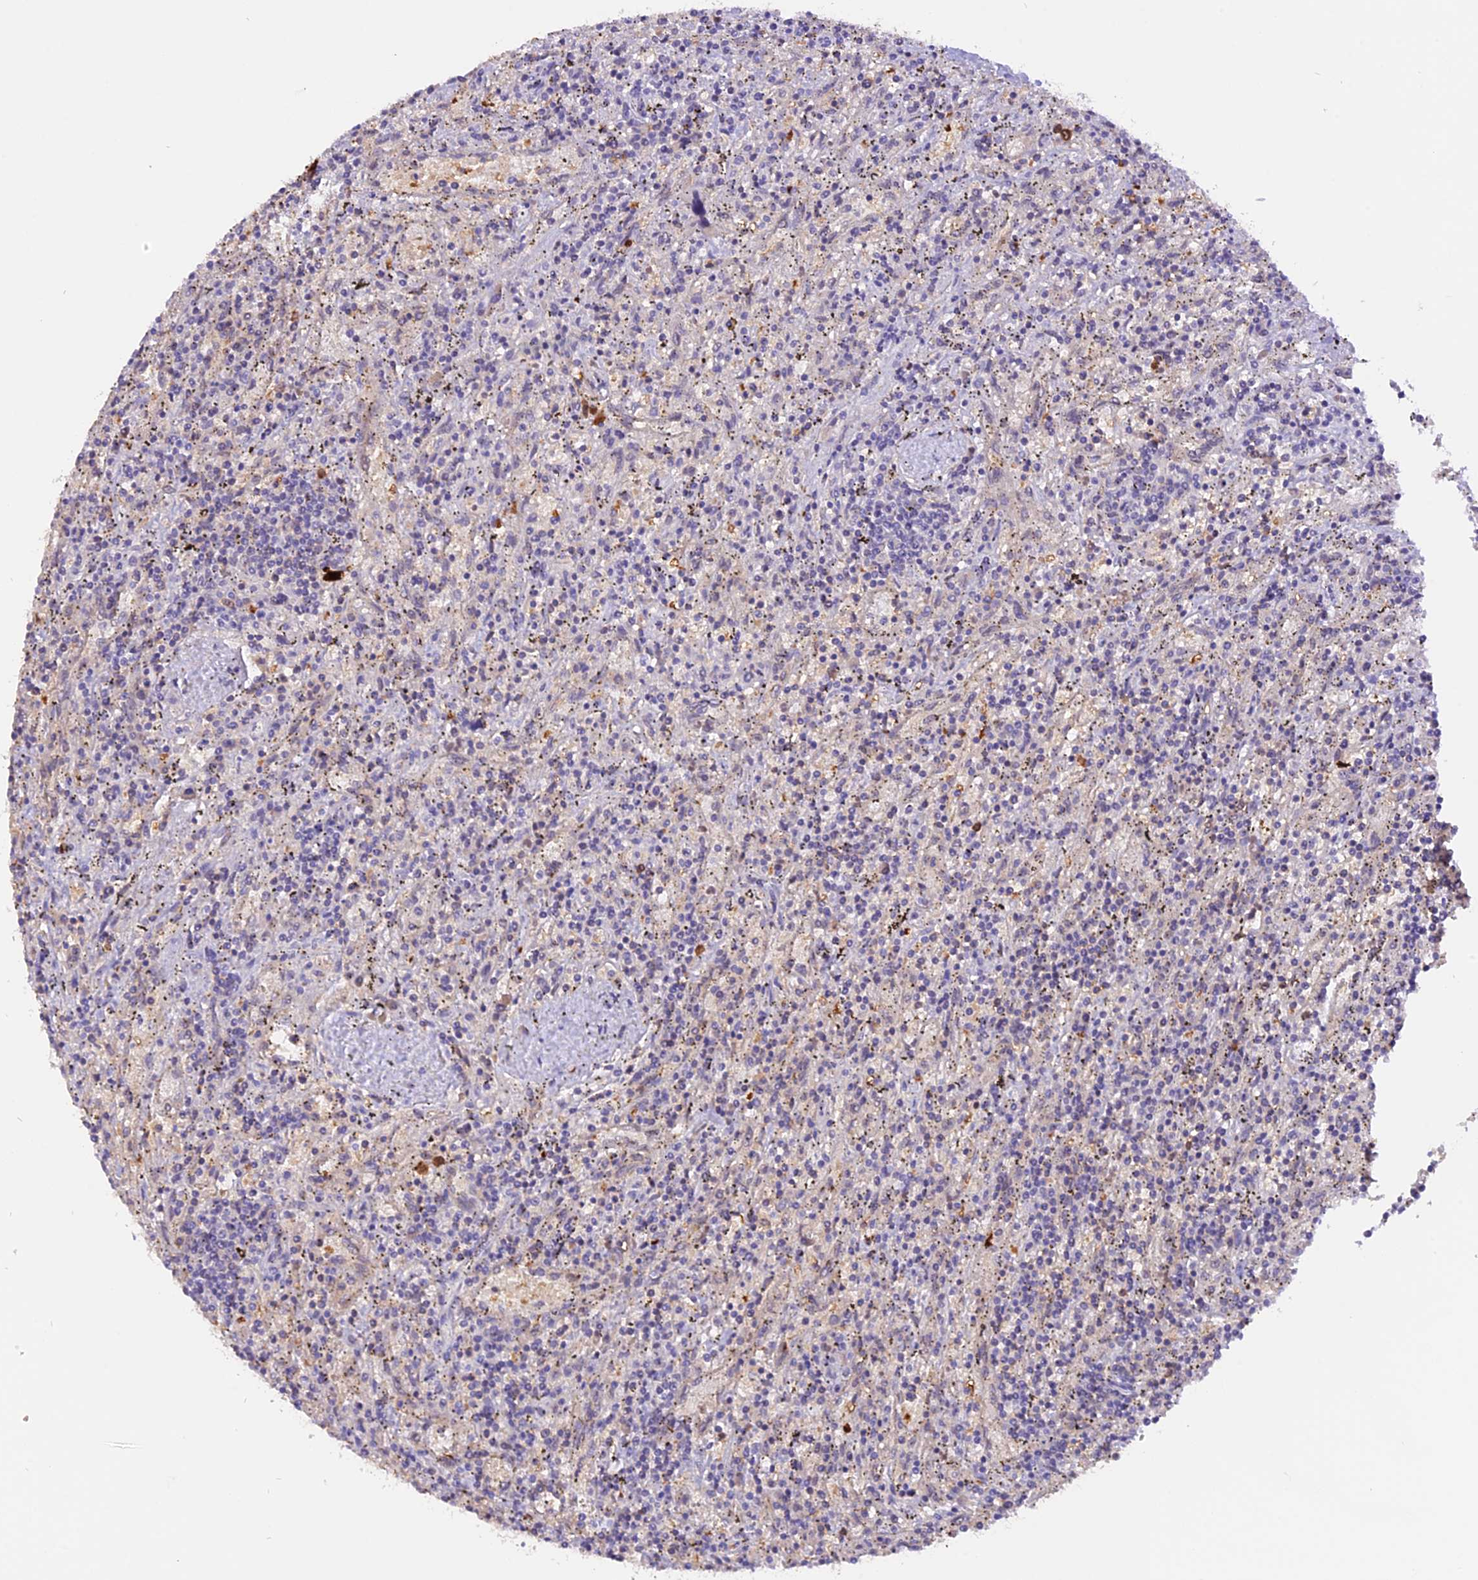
{"staining": {"intensity": "weak", "quantity": "<25%", "location": "cytoplasmic/membranous"}, "tissue": "lymphoma", "cell_type": "Tumor cells", "image_type": "cancer", "snomed": [{"axis": "morphology", "description": "Malignant lymphoma, non-Hodgkin's type, Low grade"}, {"axis": "topography", "description": "Spleen"}], "caption": "This is a micrograph of IHC staining of lymphoma, which shows no positivity in tumor cells.", "gene": "AHSP", "patient": {"sex": "male", "age": 76}}